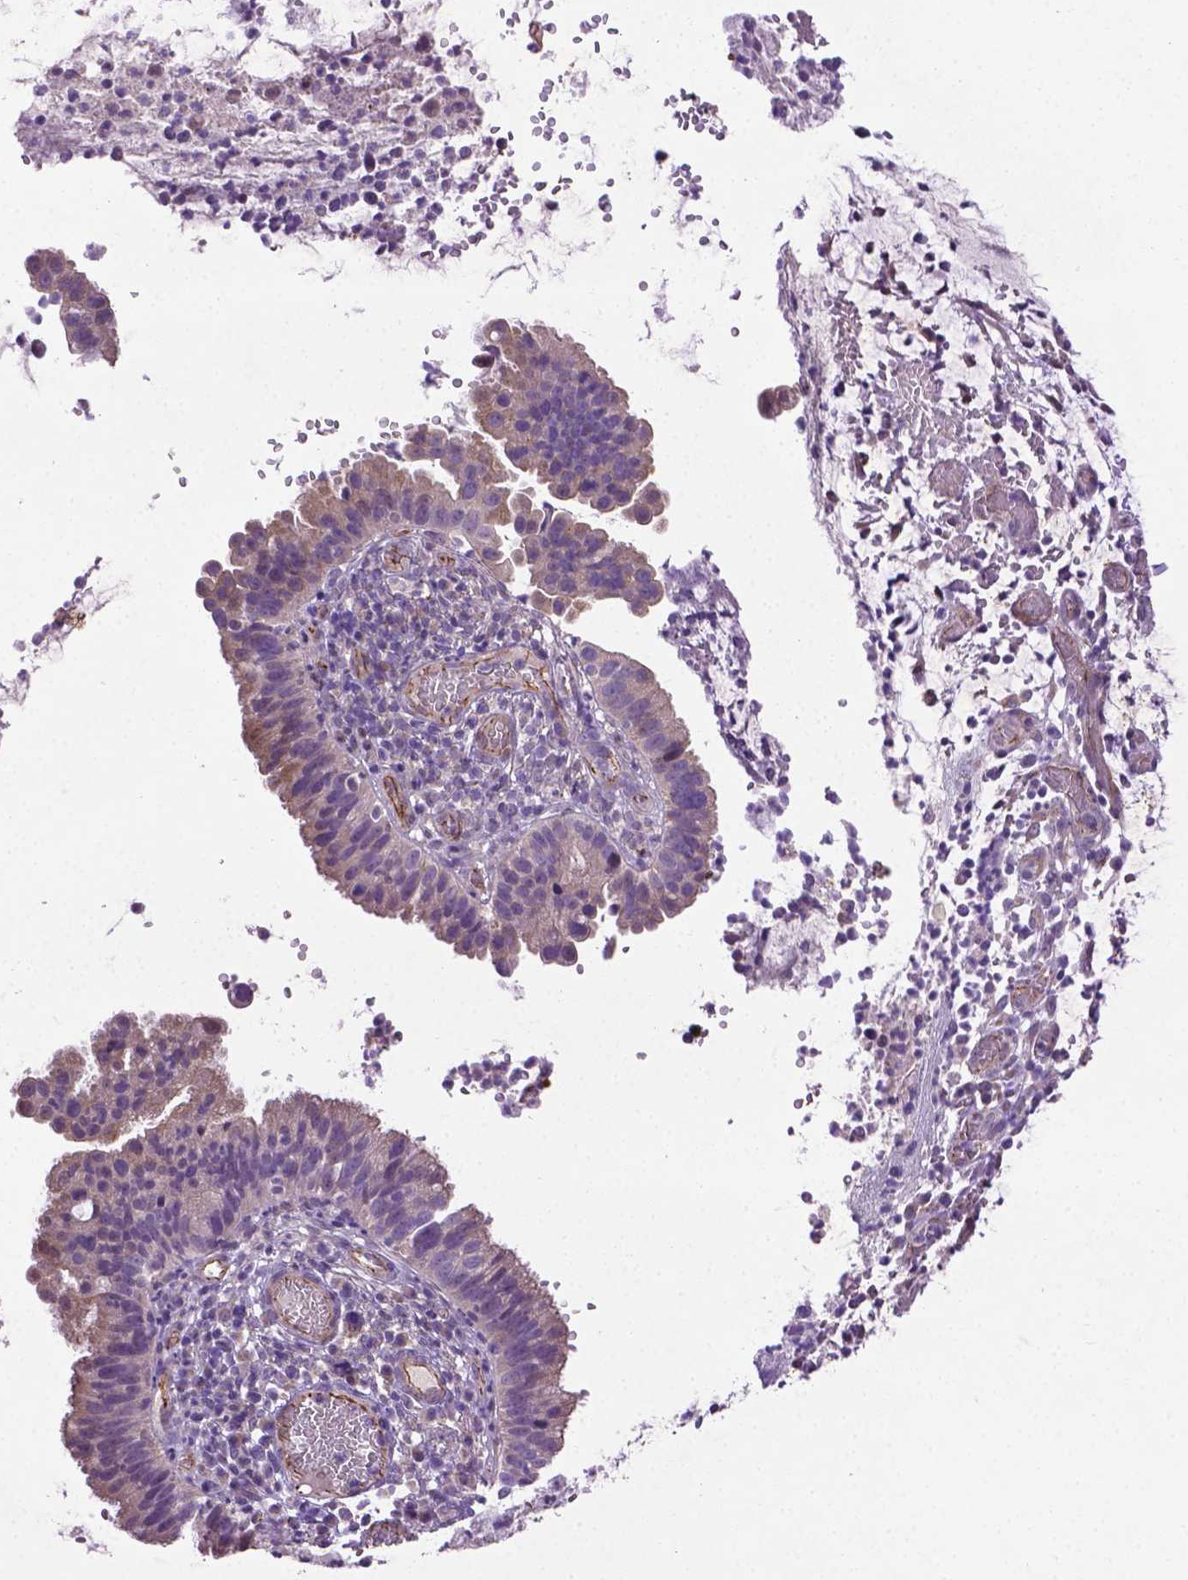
{"staining": {"intensity": "weak", "quantity": "<25%", "location": "cytoplasmic/membranous"}, "tissue": "cervical cancer", "cell_type": "Tumor cells", "image_type": "cancer", "snomed": [{"axis": "morphology", "description": "Adenocarcinoma, NOS"}, {"axis": "topography", "description": "Cervix"}], "caption": "Adenocarcinoma (cervical) was stained to show a protein in brown. There is no significant expression in tumor cells.", "gene": "CCER2", "patient": {"sex": "female", "age": 34}}